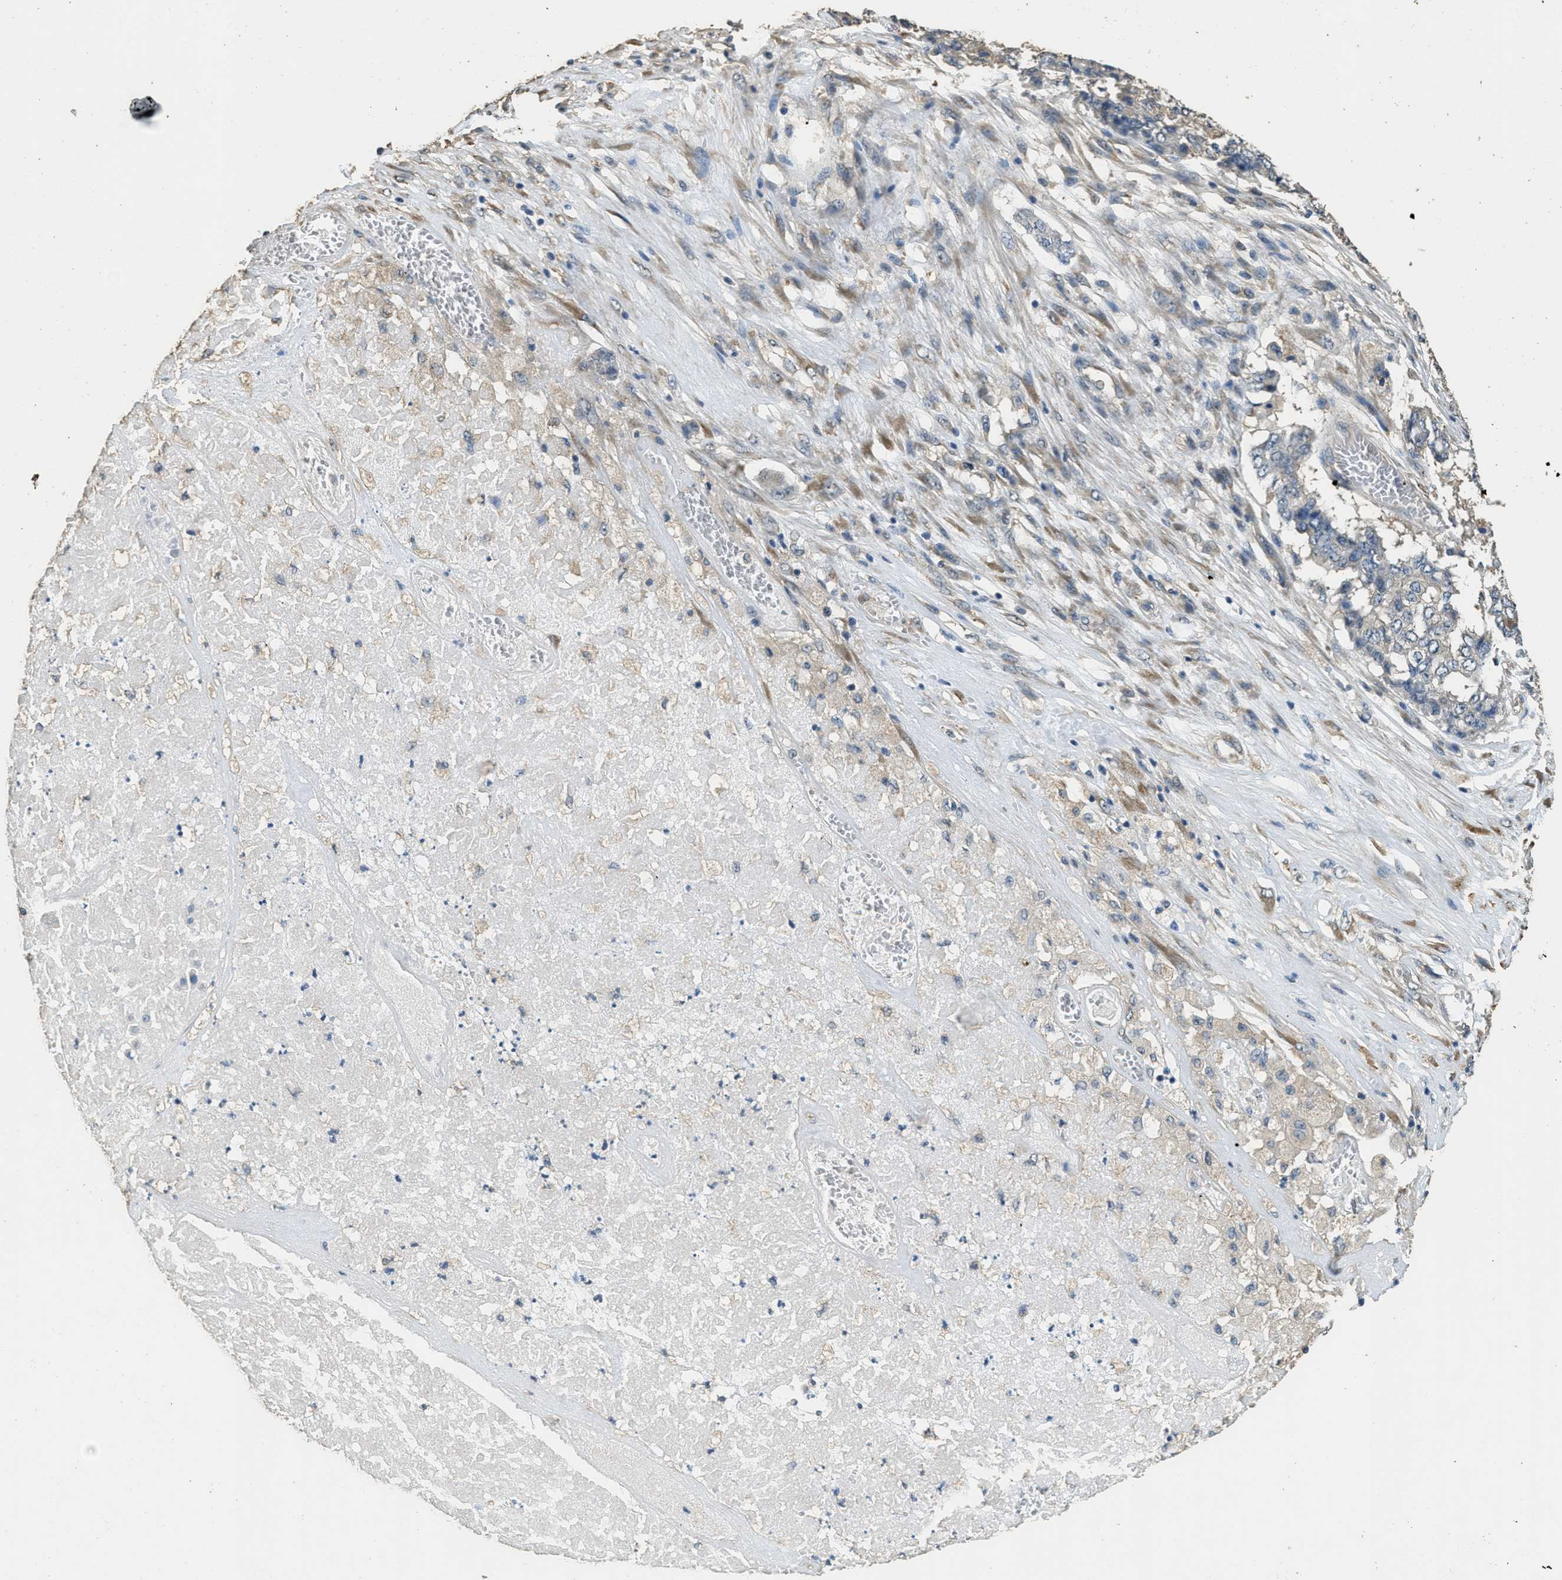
{"staining": {"intensity": "negative", "quantity": "none", "location": "none"}, "tissue": "pancreatic cancer", "cell_type": "Tumor cells", "image_type": "cancer", "snomed": [{"axis": "morphology", "description": "Adenocarcinoma, NOS"}, {"axis": "topography", "description": "Pancreas"}], "caption": "Tumor cells show no significant expression in pancreatic cancer (adenocarcinoma).", "gene": "RAB6B", "patient": {"sex": "male", "age": 50}}